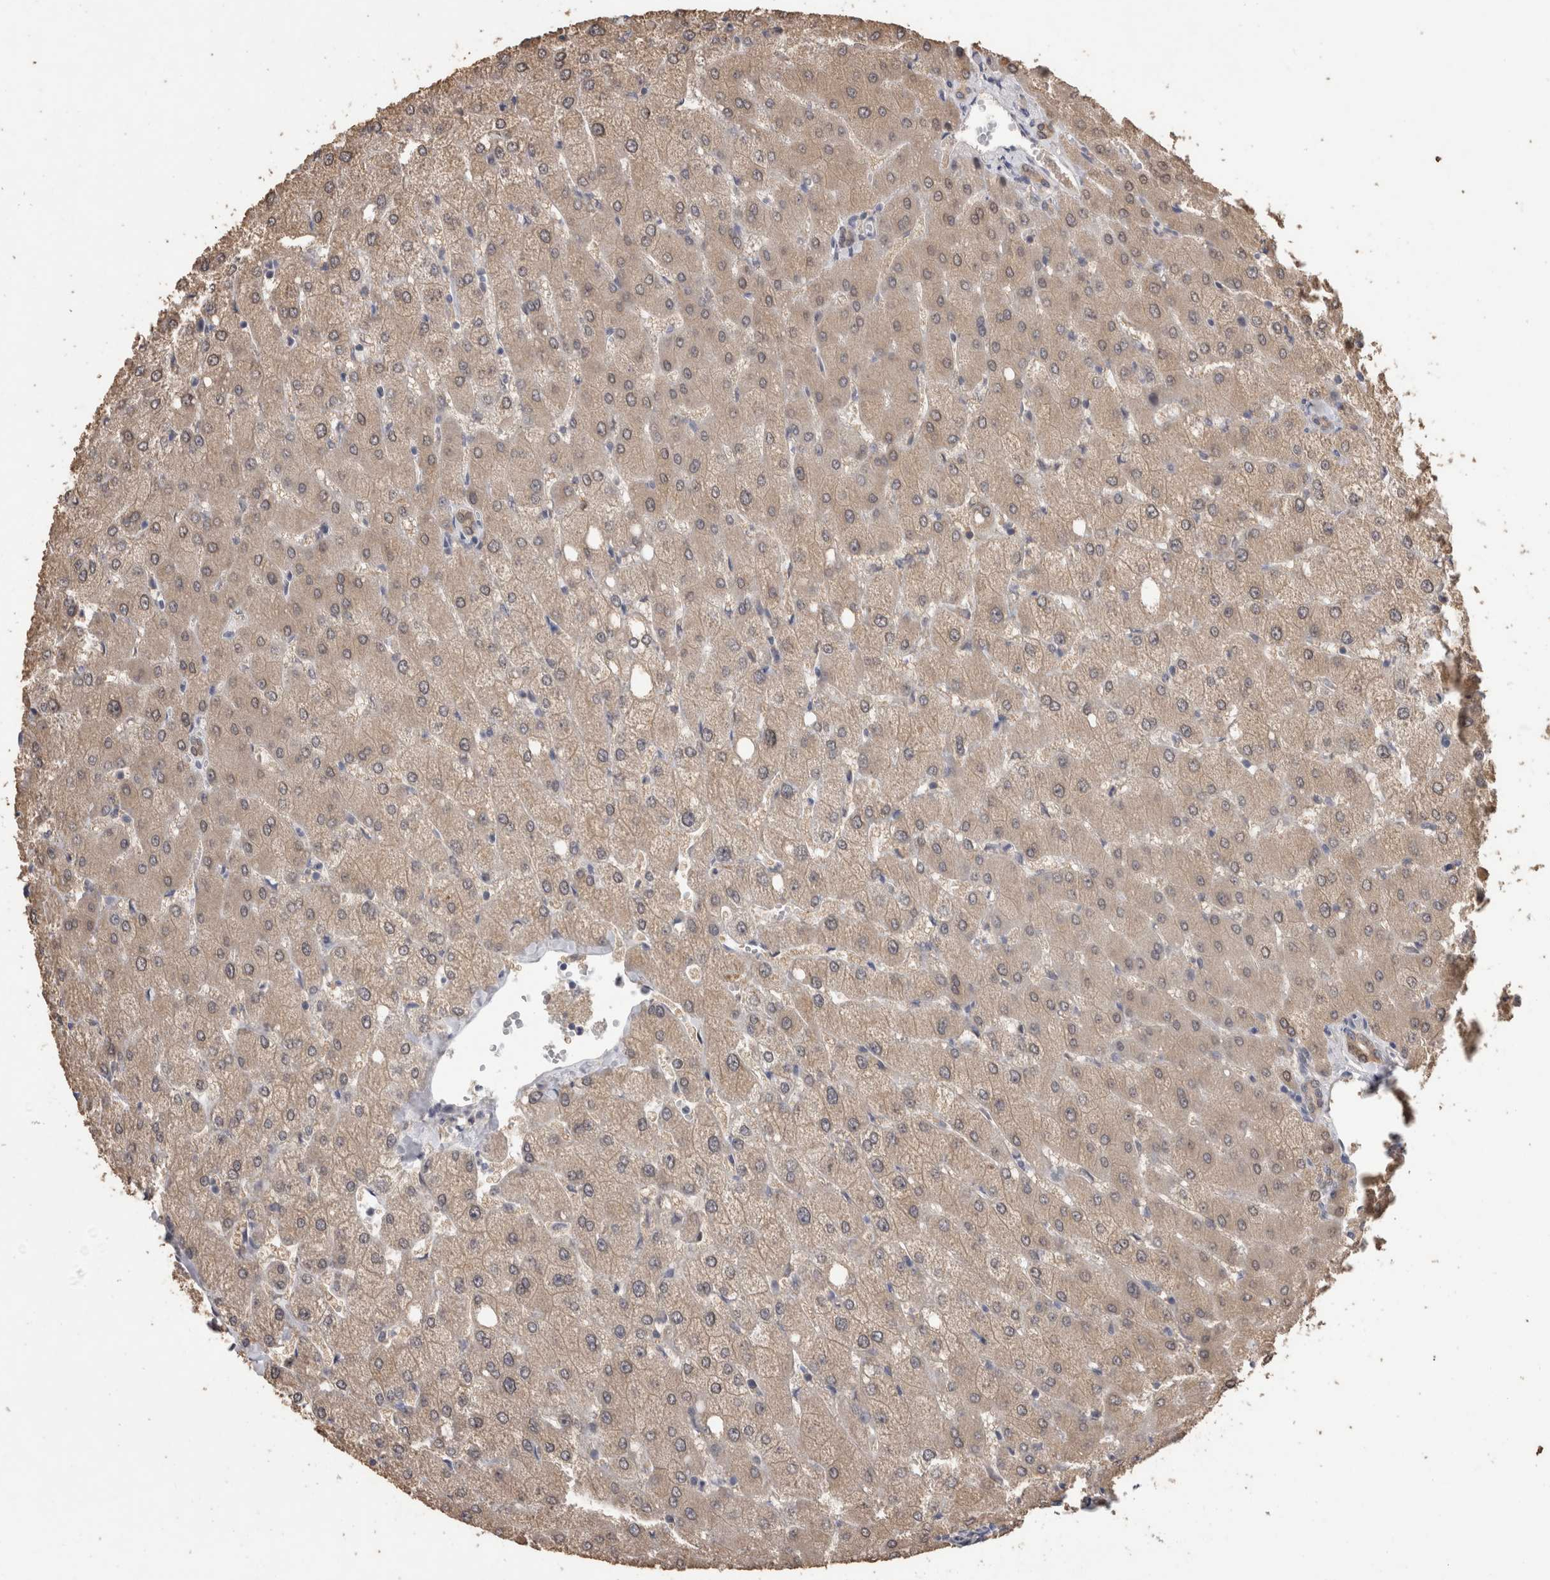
{"staining": {"intensity": "weak", "quantity": ">75%", "location": "cytoplasmic/membranous"}, "tissue": "liver", "cell_type": "Cholangiocytes", "image_type": "normal", "snomed": [{"axis": "morphology", "description": "Normal tissue, NOS"}, {"axis": "topography", "description": "Liver"}], "caption": "DAB immunohistochemical staining of benign liver demonstrates weak cytoplasmic/membranous protein positivity in about >75% of cholangiocytes. (DAB = brown stain, brightfield microscopy at high magnification).", "gene": "FHOD3", "patient": {"sex": "female", "age": 54}}